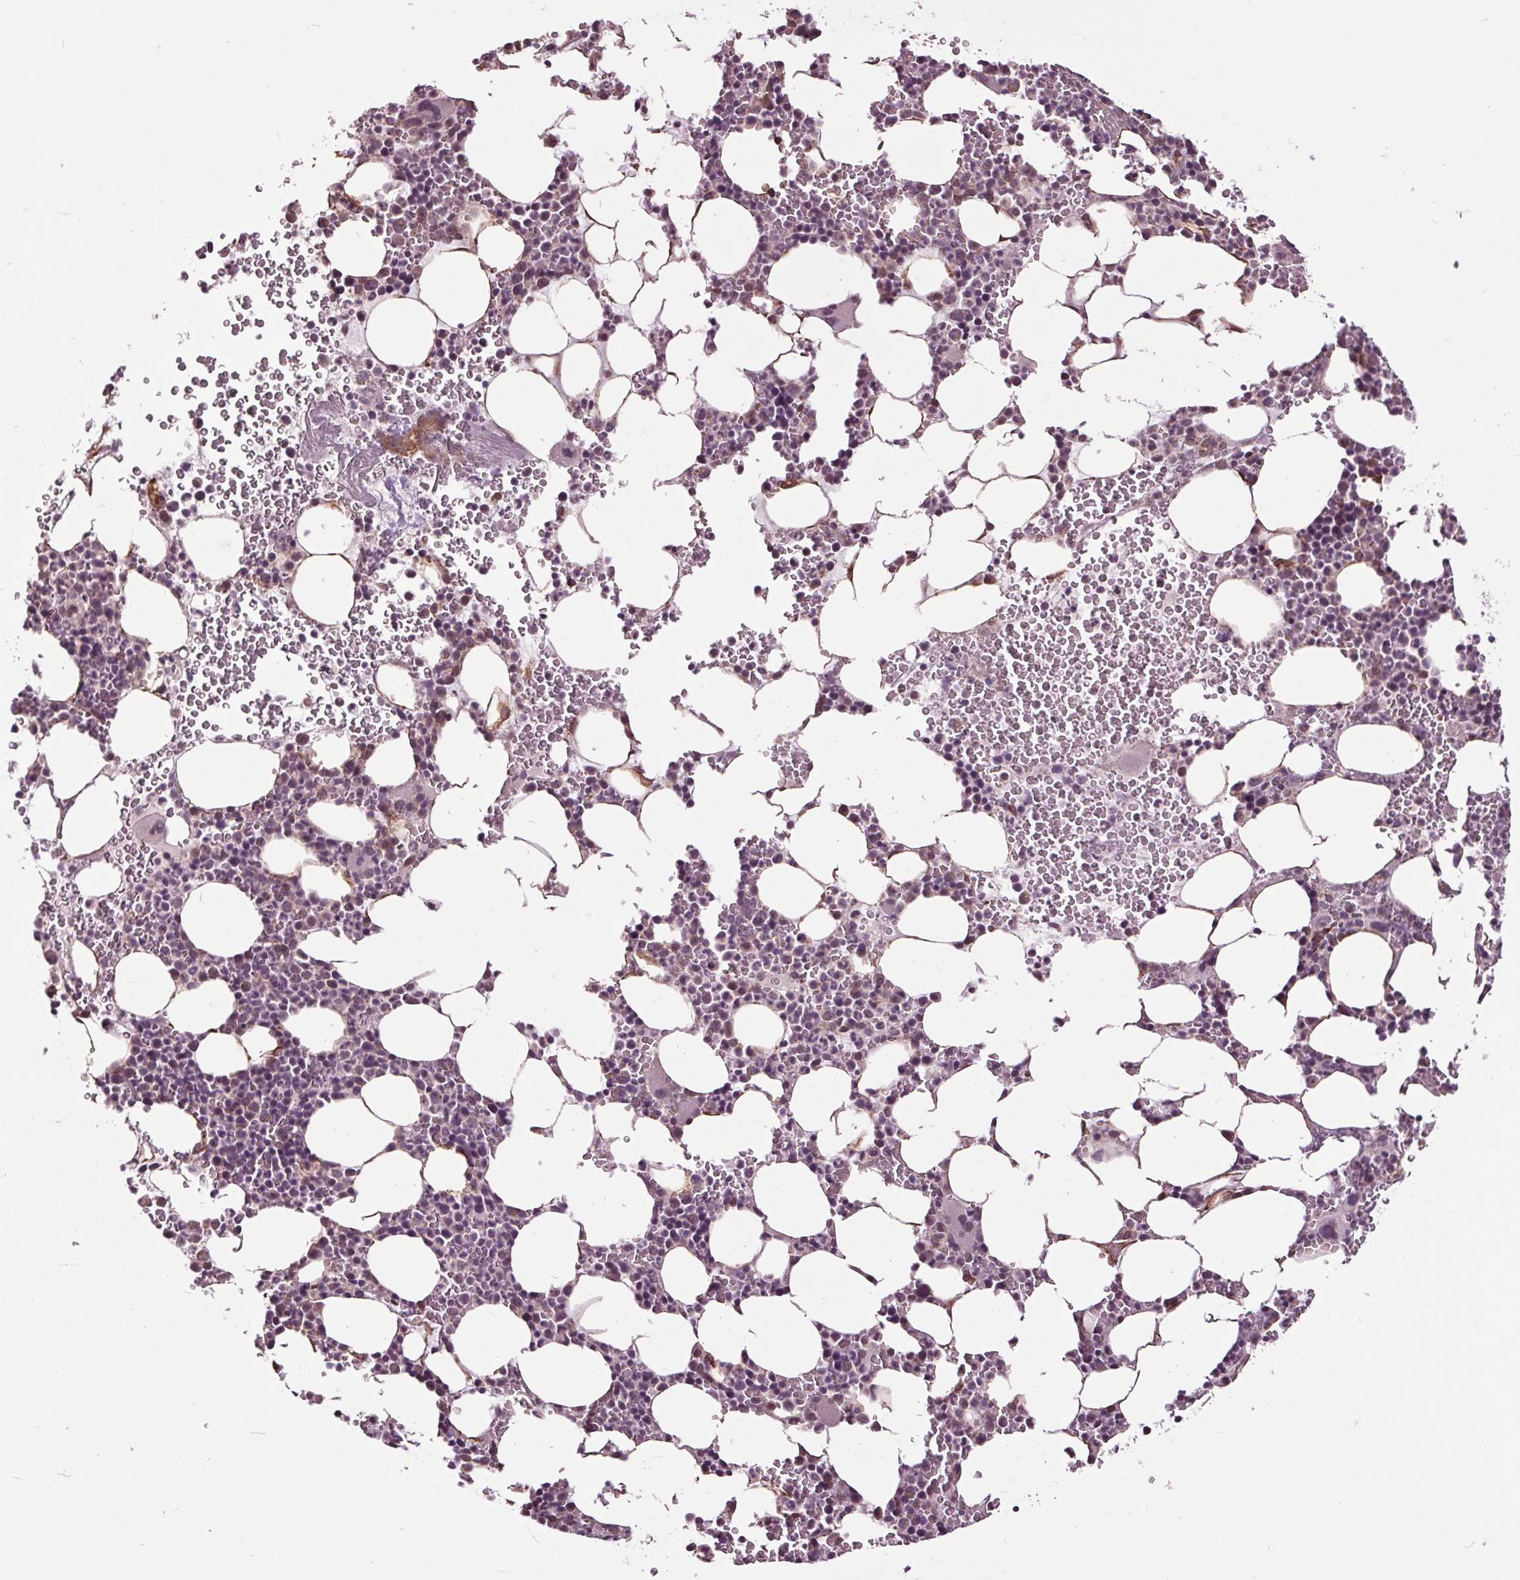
{"staining": {"intensity": "negative", "quantity": "none", "location": "none"}, "tissue": "bone marrow", "cell_type": "Hematopoietic cells", "image_type": "normal", "snomed": [{"axis": "morphology", "description": "Normal tissue, NOS"}, {"axis": "topography", "description": "Bone marrow"}], "caption": "High power microscopy photomicrograph of an immunohistochemistry photomicrograph of benign bone marrow, revealing no significant staining in hematopoietic cells.", "gene": "HAUS5", "patient": {"sex": "male", "age": 82}}